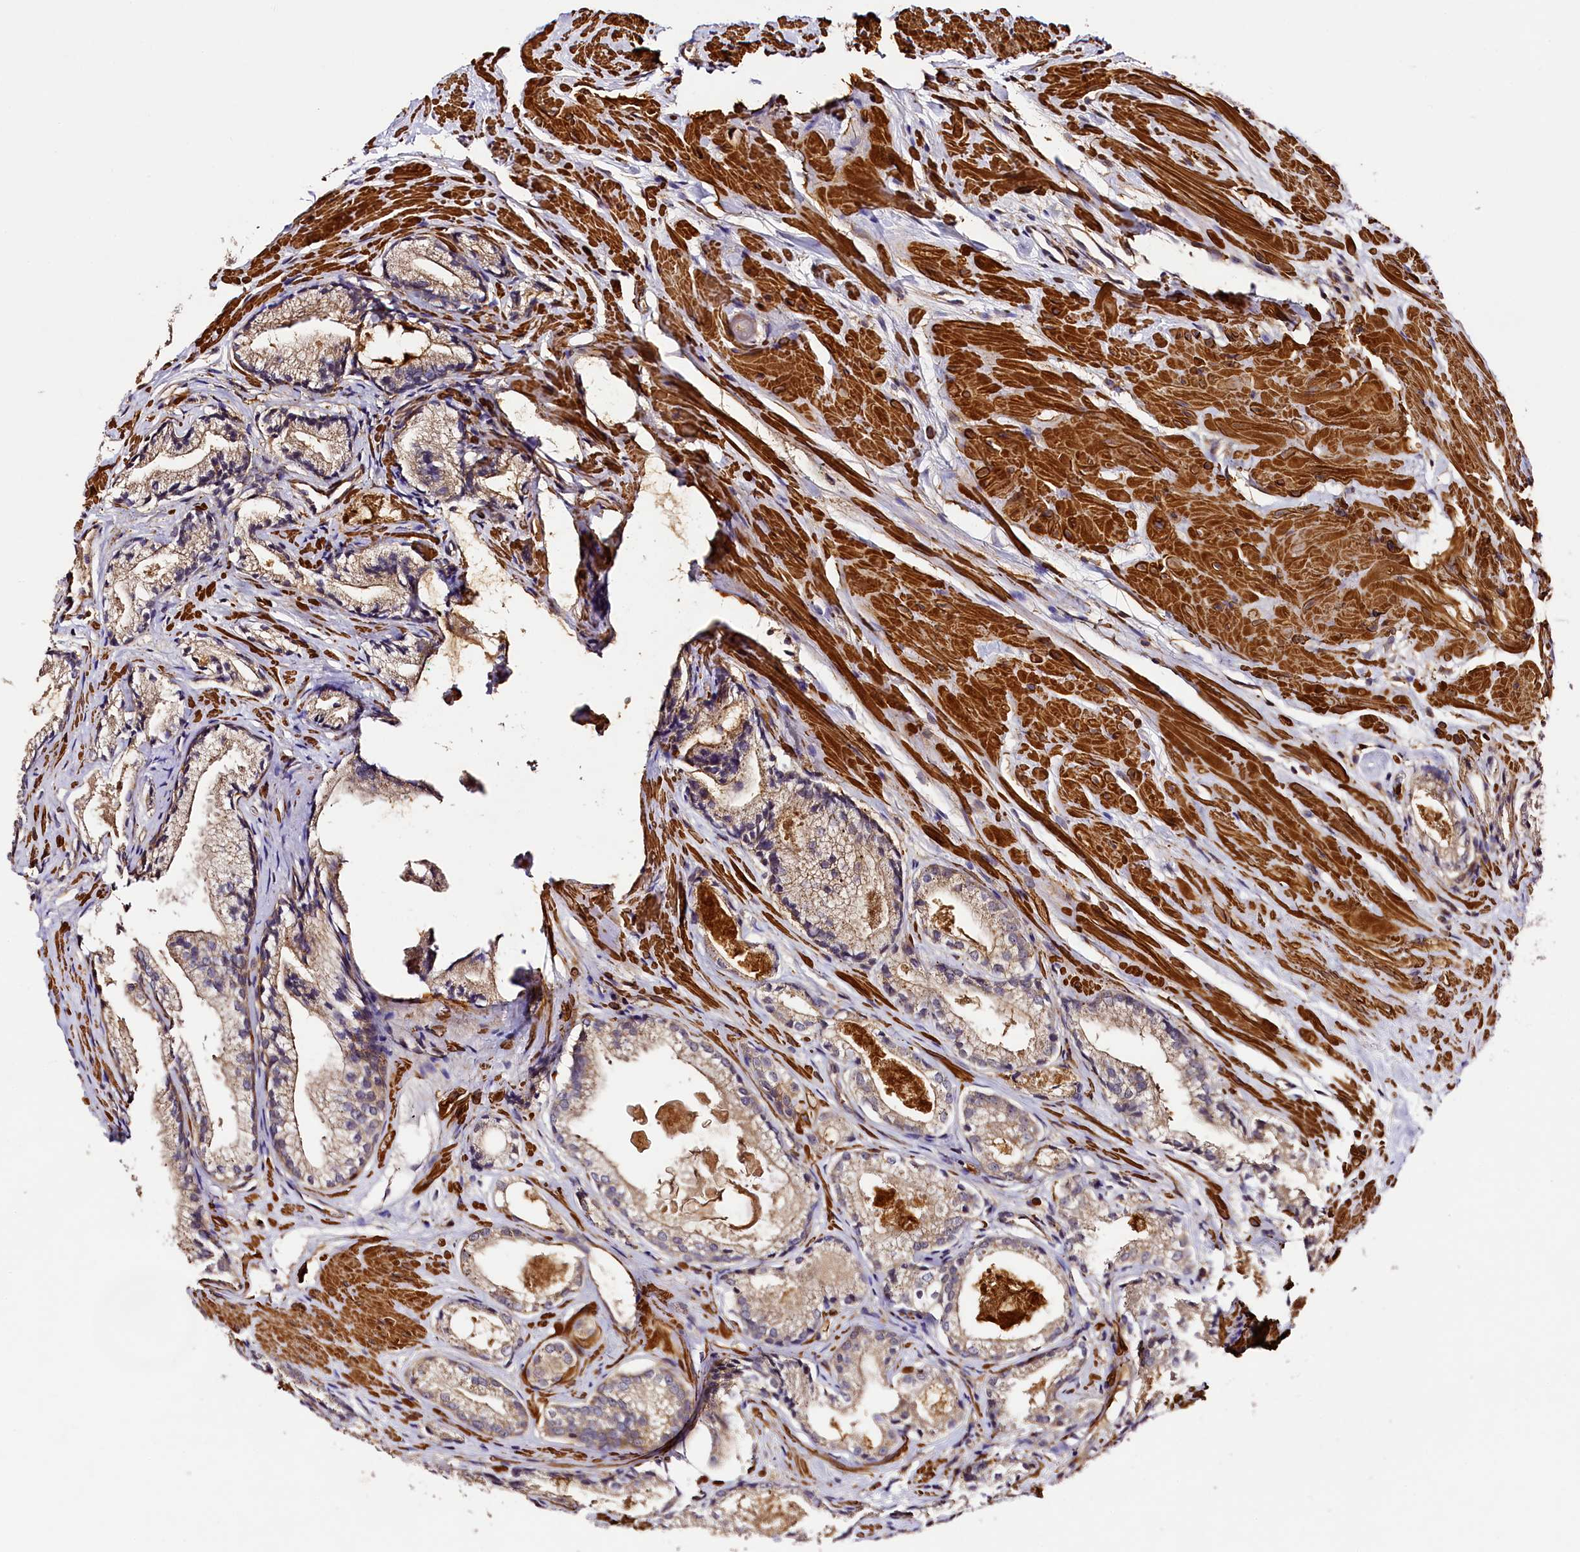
{"staining": {"intensity": "weak", "quantity": ">75%", "location": "cytoplasmic/membranous"}, "tissue": "prostate cancer", "cell_type": "Tumor cells", "image_type": "cancer", "snomed": [{"axis": "morphology", "description": "Adenocarcinoma, Low grade"}, {"axis": "topography", "description": "Prostate"}], "caption": "About >75% of tumor cells in prostate cancer (adenocarcinoma (low-grade)) reveal weak cytoplasmic/membranous protein expression as visualized by brown immunohistochemical staining.", "gene": "RAPSN", "patient": {"sex": "male", "age": 54}}